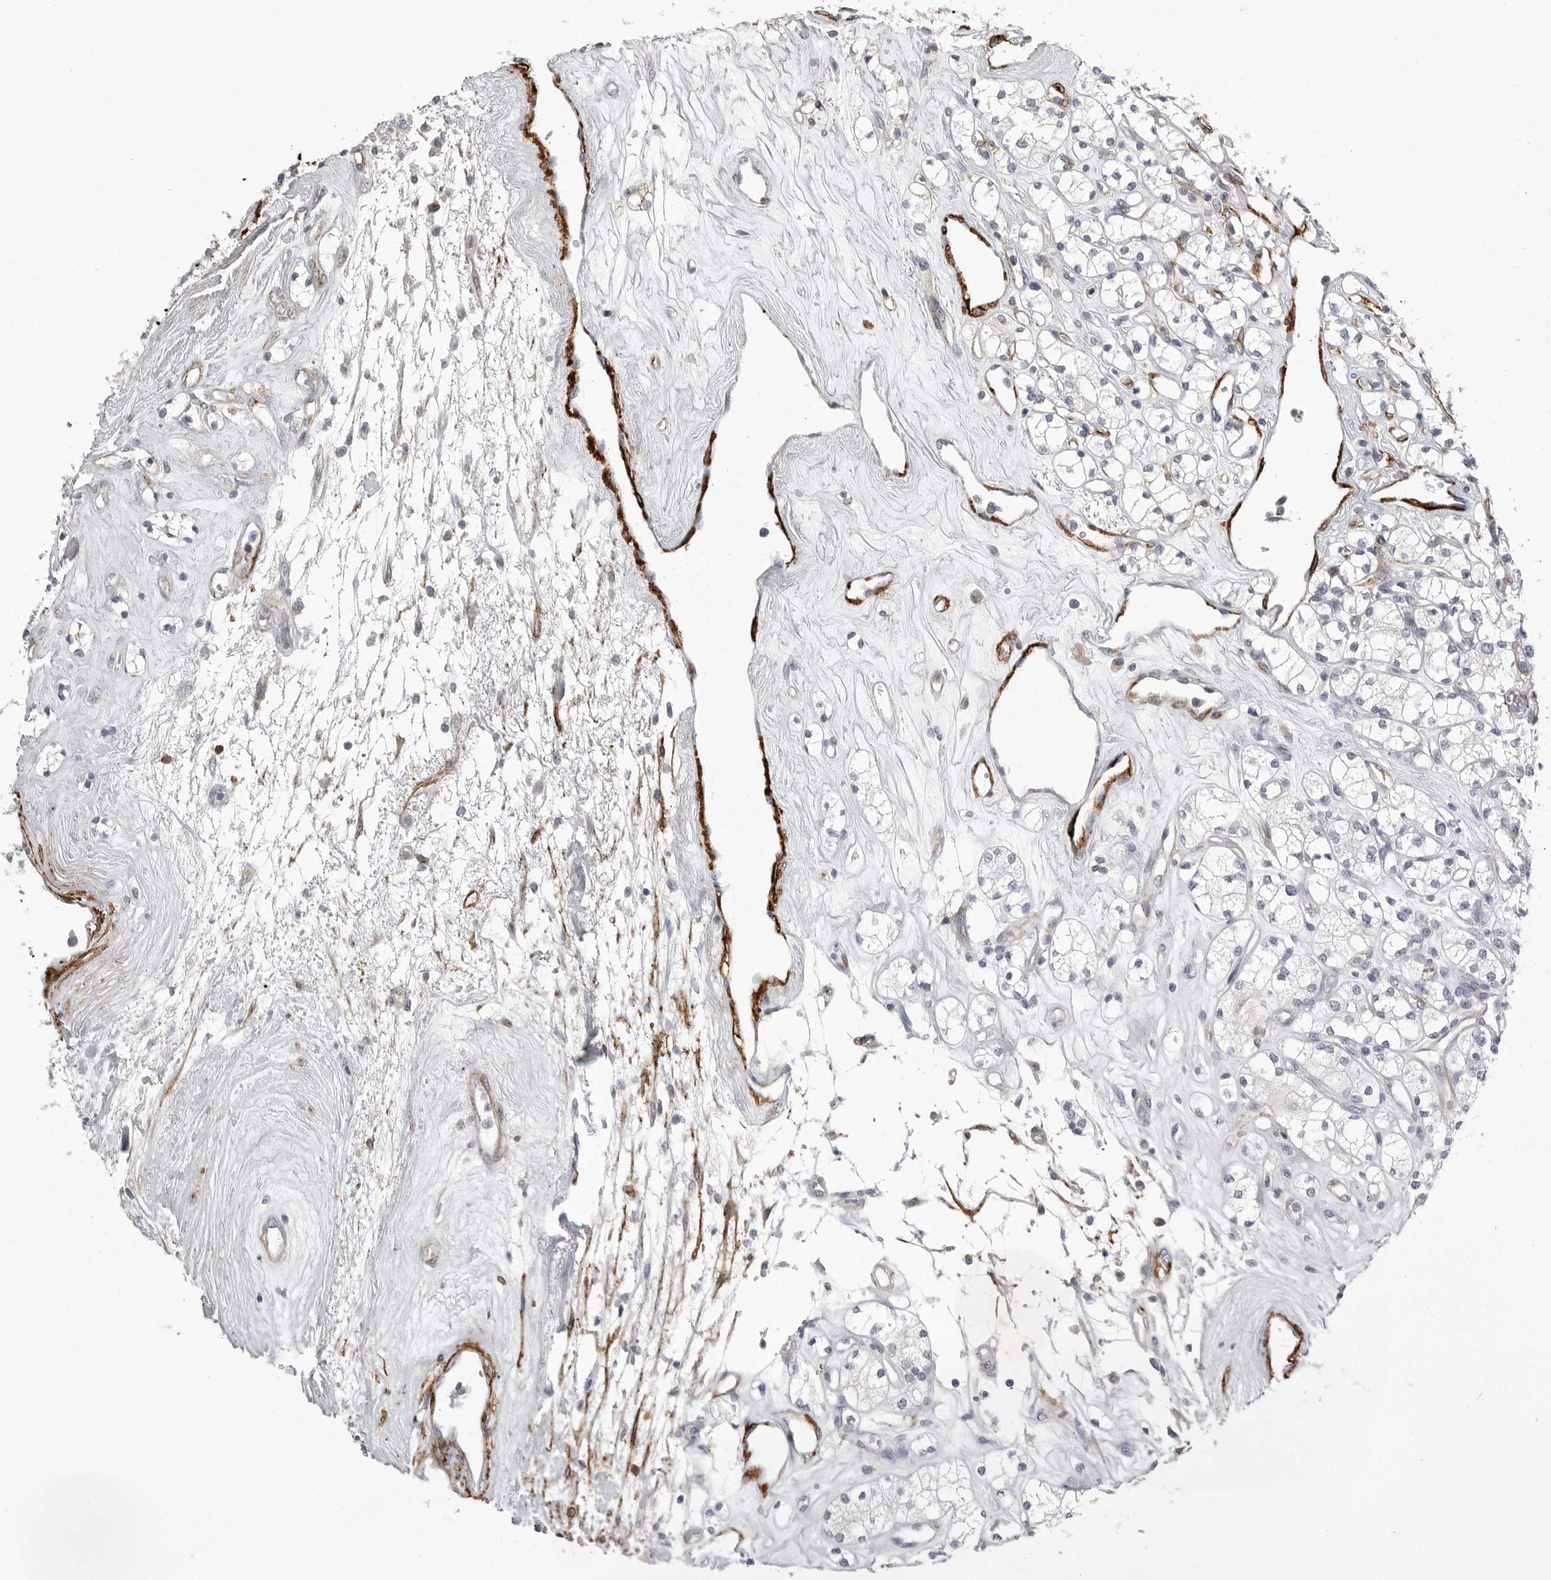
{"staining": {"intensity": "negative", "quantity": "none", "location": "none"}, "tissue": "renal cancer", "cell_type": "Tumor cells", "image_type": "cancer", "snomed": [{"axis": "morphology", "description": "Adenocarcinoma, NOS"}, {"axis": "topography", "description": "Kidney"}], "caption": "Protein analysis of adenocarcinoma (renal) exhibits no significant staining in tumor cells. The staining is performed using DAB (3,3'-diaminobenzidine) brown chromogen with nuclei counter-stained in using hematoxylin.", "gene": "AOC3", "patient": {"sex": "male", "age": 77}}